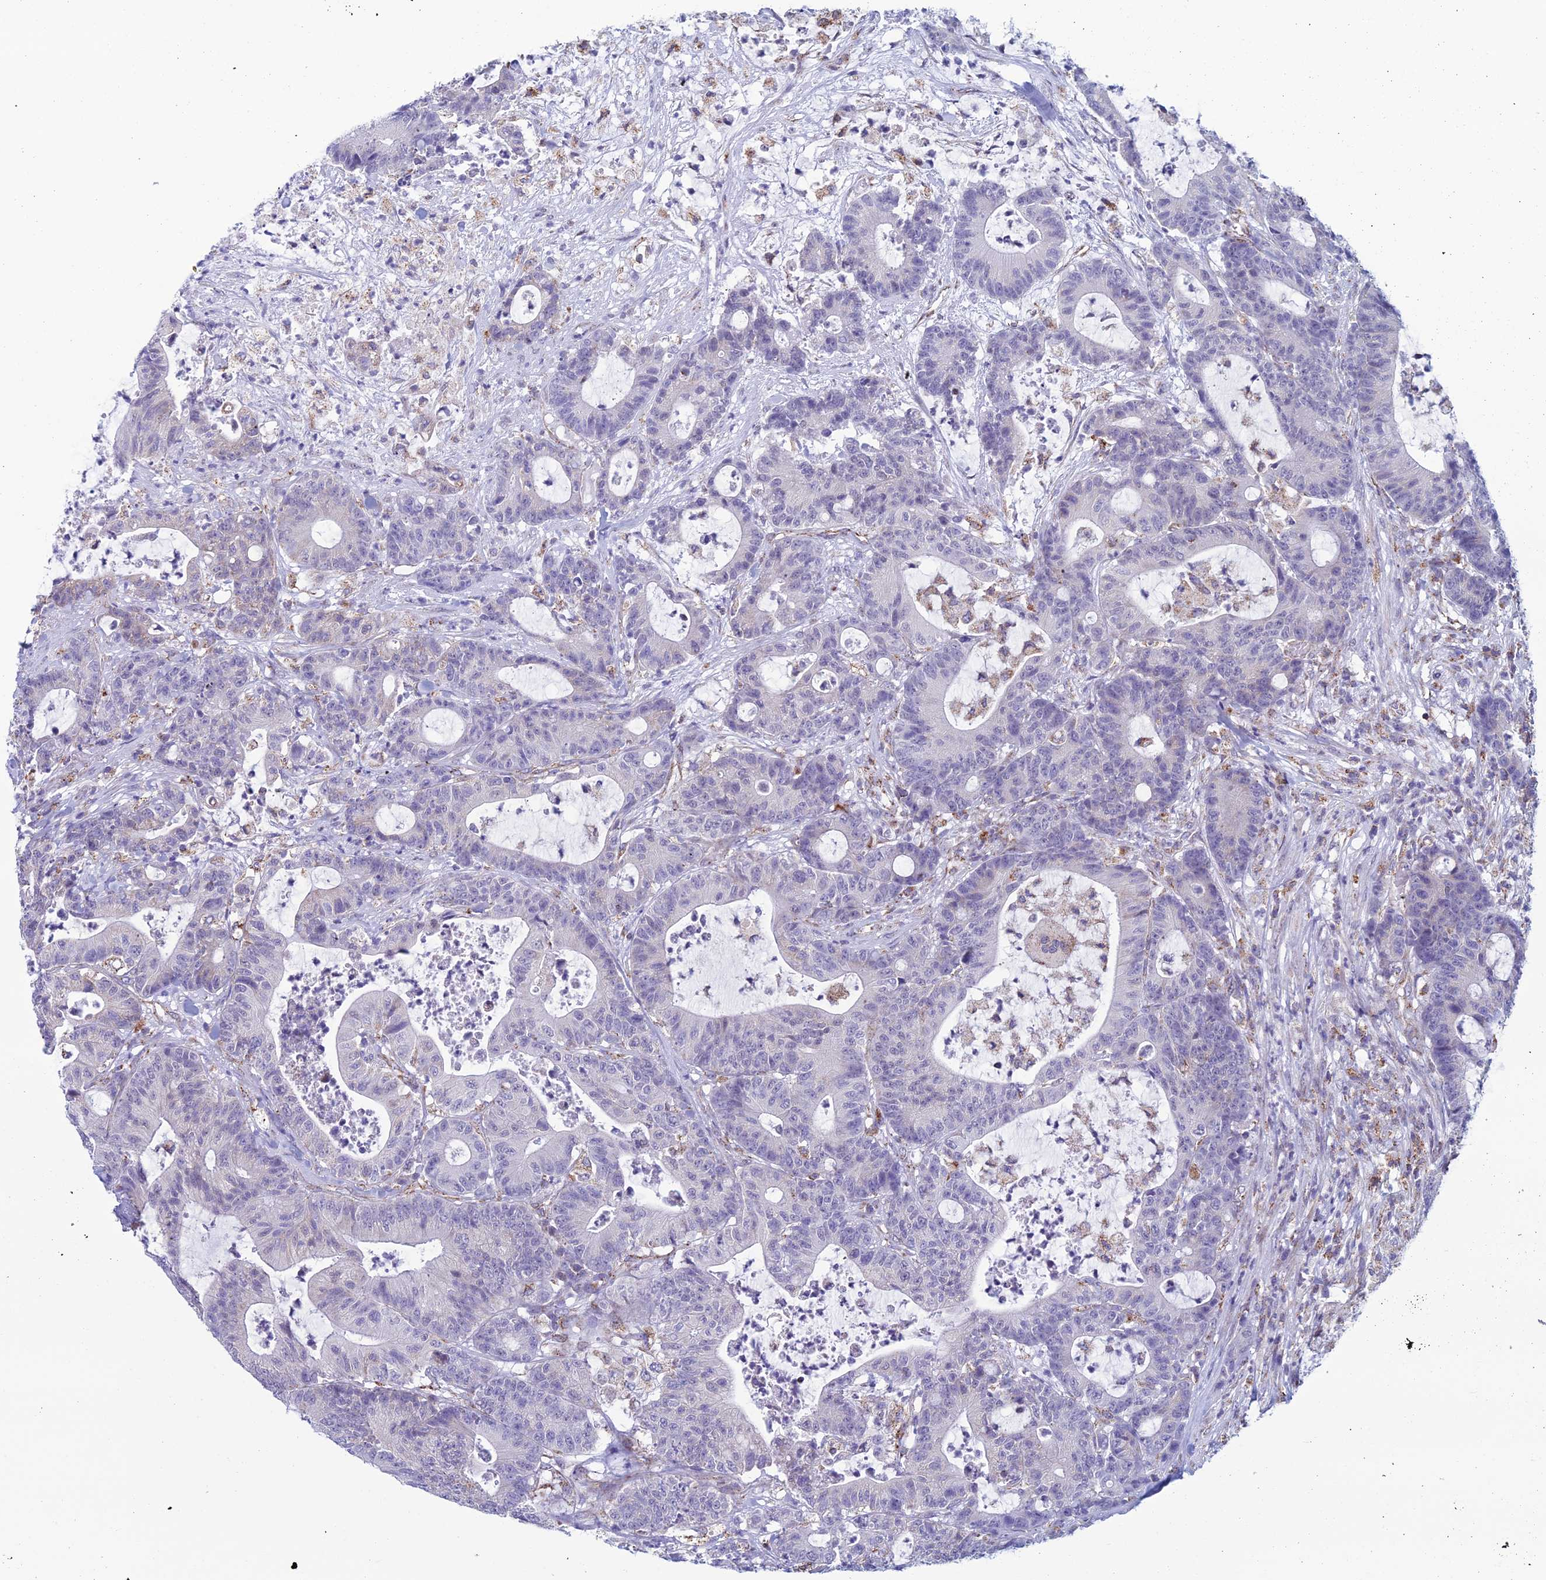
{"staining": {"intensity": "negative", "quantity": "none", "location": "none"}, "tissue": "colorectal cancer", "cell_type": "Tumor cells", "image_type": "cancer", "snomed": [{"axis": "morphology", "description": "Adenocarcinoma, NOS"}, {"axis": "topography", "description": "Colon"}], "caption": "There is no significant expression in tumor cells of colorectal cancer.", "gene": "ZNG1B", "patient": {"sex": "female", "age": 84}}